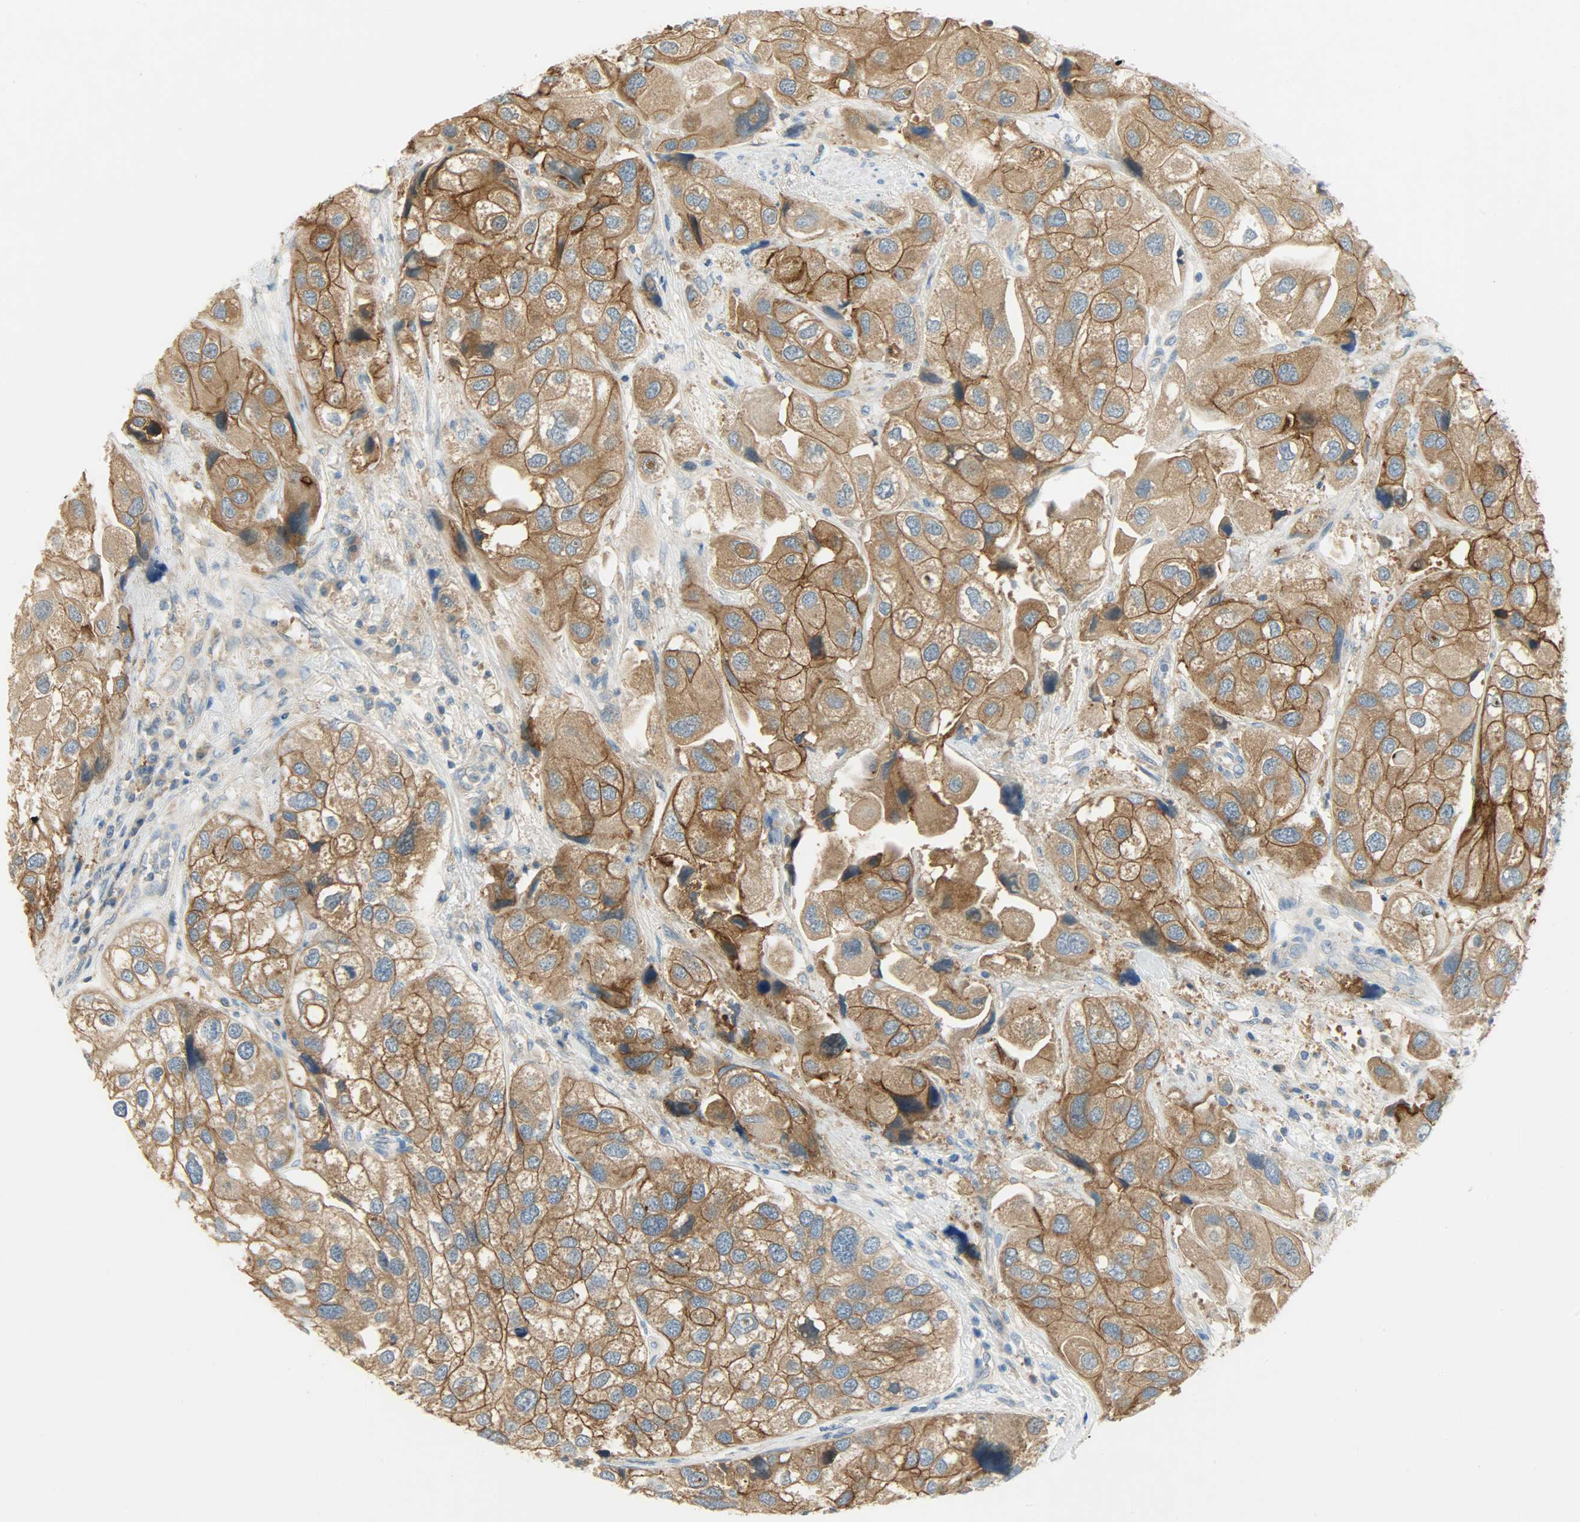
{"staining": {"intensity": "strong", "quantity": ">75%", "location": "cytoplasmic/membranous"}, "tissue": "urothelial cancer", "cell_type": "Tumor cells", "image_type": "cancer", "snomed": [{"axis": "morphology", "description": "Urothelial carcinoma, High grade"}, {"axis": "topography", "description": "Urinary bladder"}], "caption": "High-magnification brightfield microscopy of urothelial cancer stained with DAB (3,3'-diaminobenzidine) (brown) and counterstained with hematoxylin (blue). tumor cells exhibit strong cytoplasmic/membranous positivity is present in about>75% of cells.", "gene": "DSG2", "patient": {"sex": "female", "age": 64}}